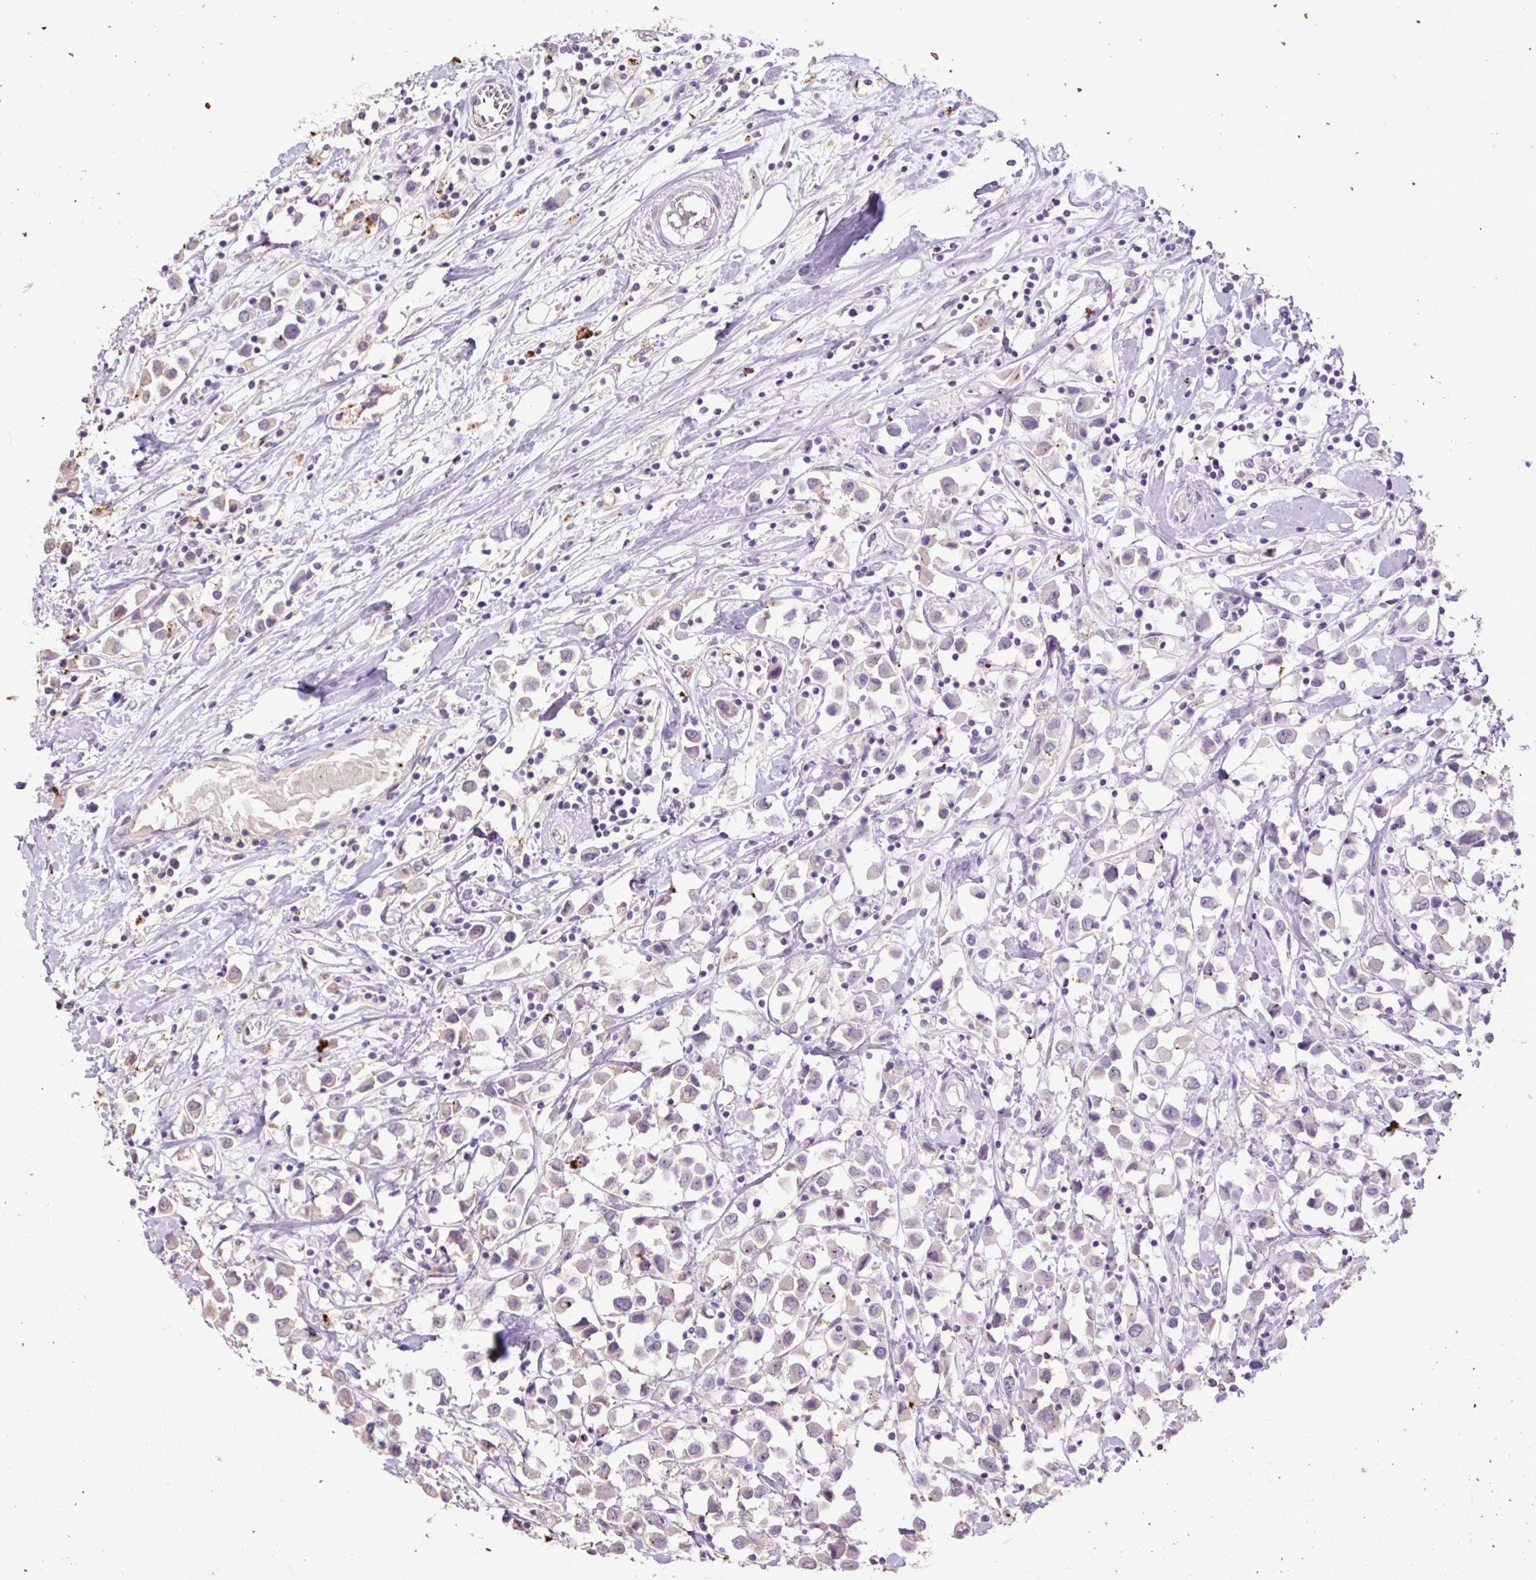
{"staining": {"intensity": "weak", "quantity": "<25%", "location": "cytoplasmic/membranous"}, "tissue": "breast cancer", "cell_type": "Tumor cells", "image_type": "cancer", "snomed": [{"axis": "morphology", "description": "Duct carcinoma"}, {"axis": "topography", "description": "Breast"}], "caption": "An image of human infiltrating ductal carcinoma (breast) is negative for staining in tumor cells.", "gene": "LRTM2", "patient": {"sex": "female", "age": 61}}